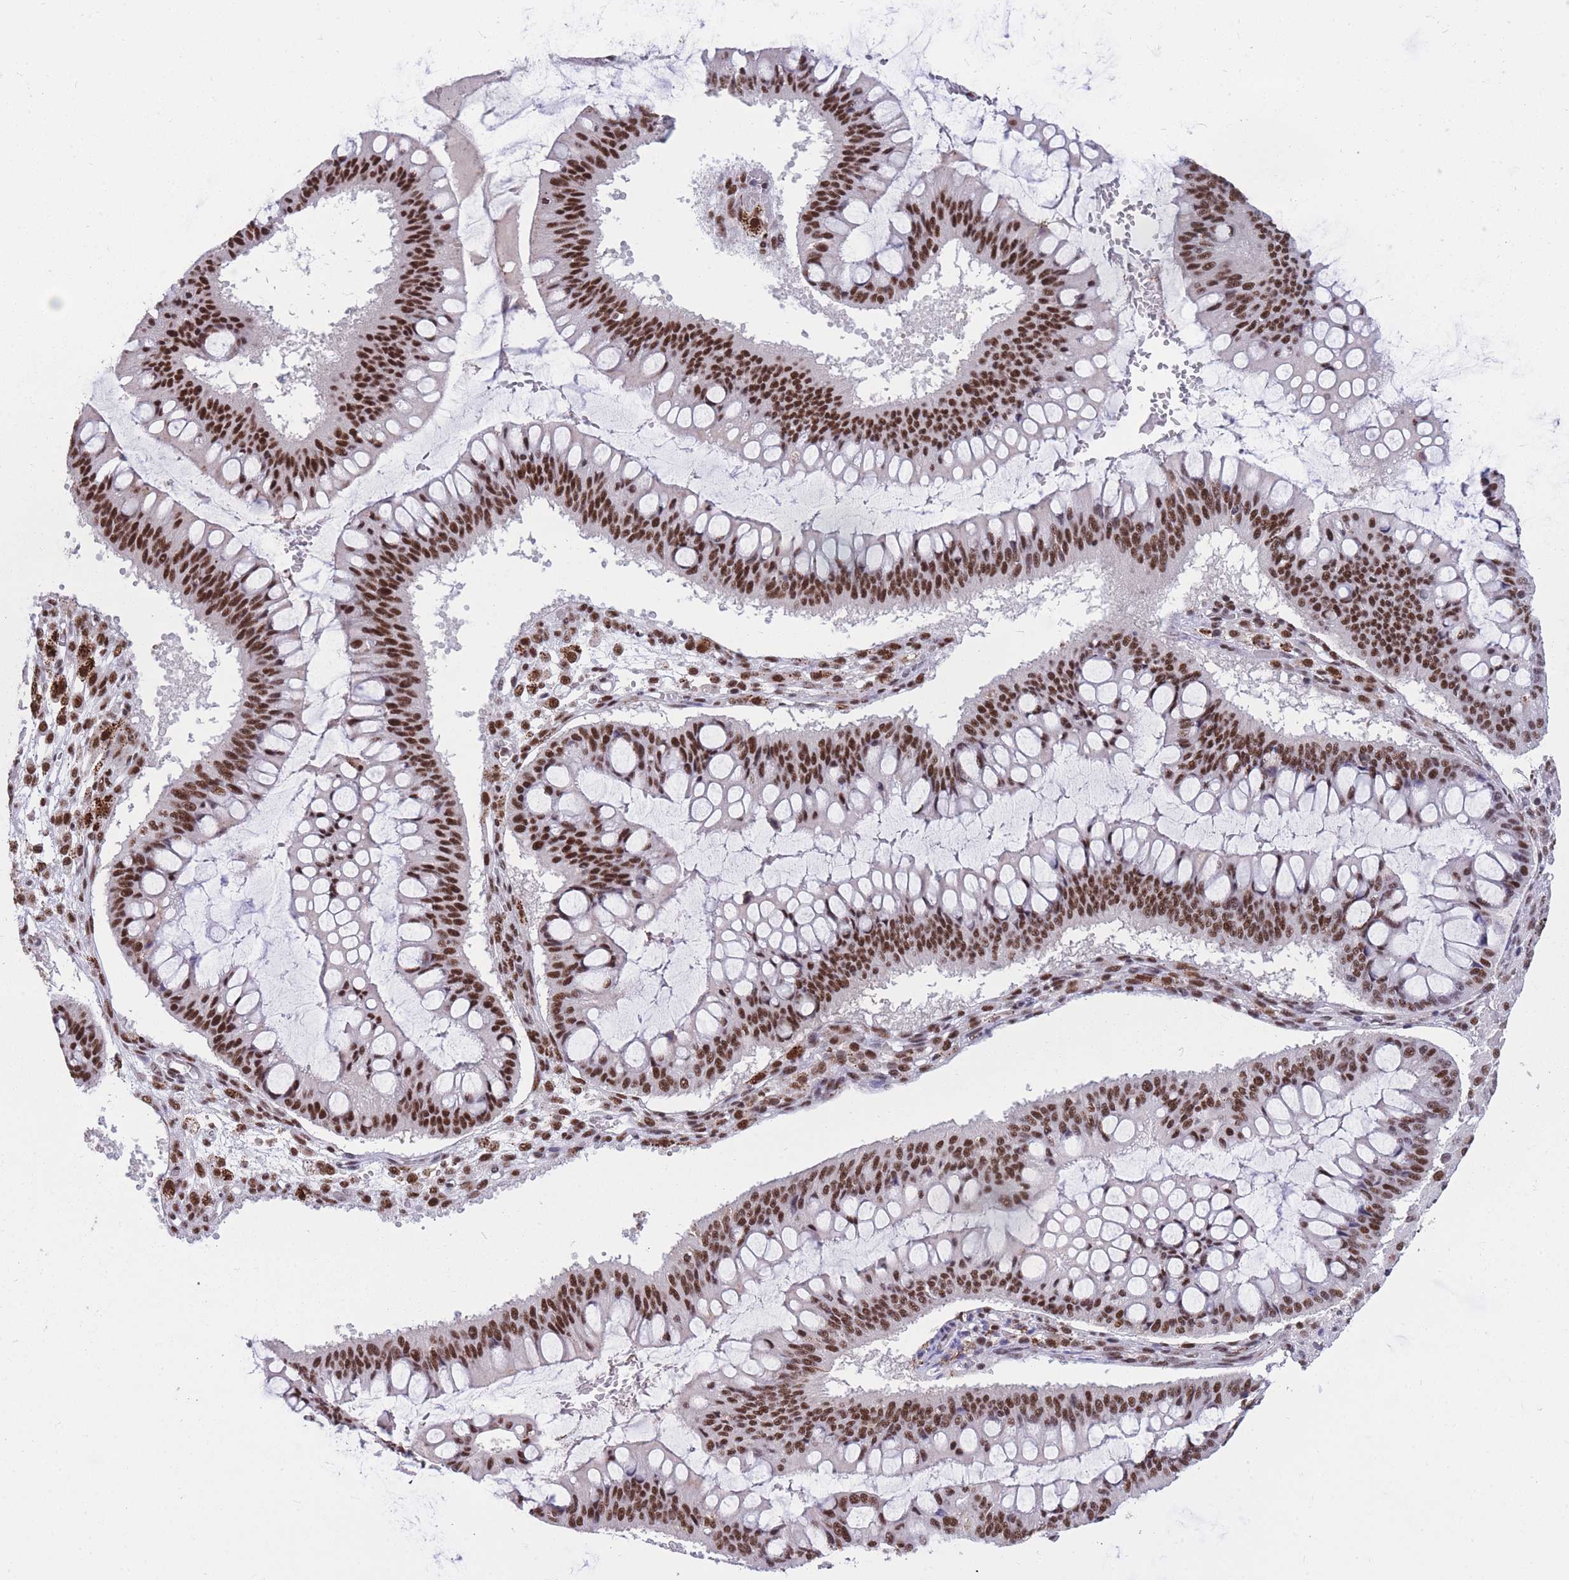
{"staining": {"intensity": "strong", "quantity": ">75%", "location": "nuclear"}, "tissue": "ovarian cancer", "cell_type": "Tumor cells", "image_type": "cancer", "snomed": [{"axis": "morphology", "description": "Cystadenocarcinoma, mucinous, NOS"}, {"axis": "topography", "description": "Ovary"}], "caption": "Ovarian cancer stained with immunohistochemistry shows strong nuclear expression in approximately >75% of tumor cells. (DAB (3,3'-diaminobenzidine) = brown stain, brightfield microscopy at high magnification).", "gene": "PRPF19", "patient": {"sex": "female", "age": 73}}